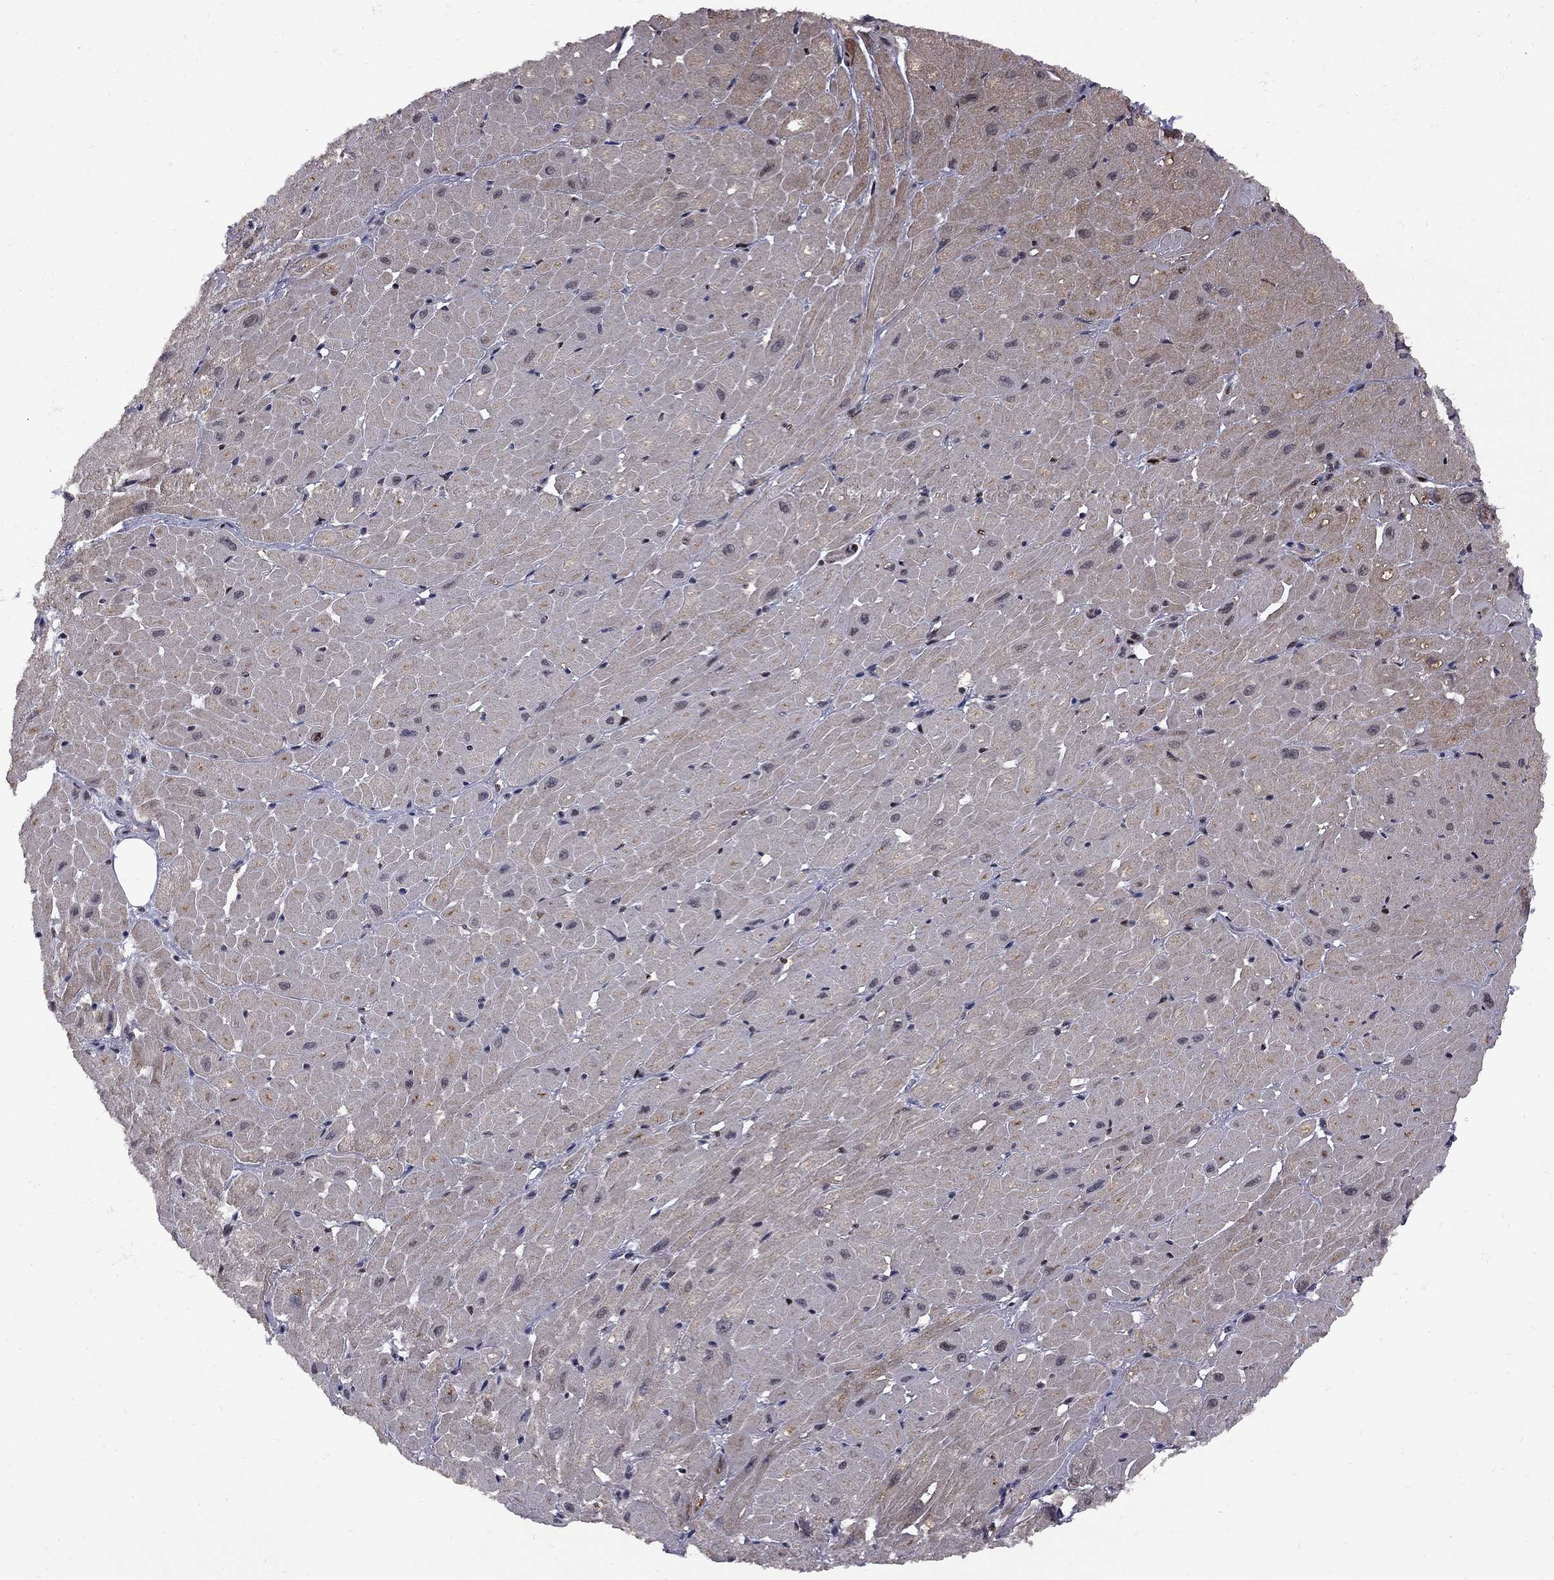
{"staining": {"intensity": "moderate", "quantity": "25%-75%", "location": "cytoplasmic/membranous"}, "tissue": "heart muscle", "cell_type": "Cardiomyocytes", "image_type": "normal", "snomed": [{"axis": "morphology", "description": "Normal tissue, NOS"}, {"axis": "topography", "description": "Heart"}], "caption": "Immunohistochemical staining of benign heart muscle reveals moderate cytoplasmic/membranous protein positivity in about 25%-75% of cardiomyocytes.", "gene": "IPP", "patient": {"sex": "male", "age": 62}}